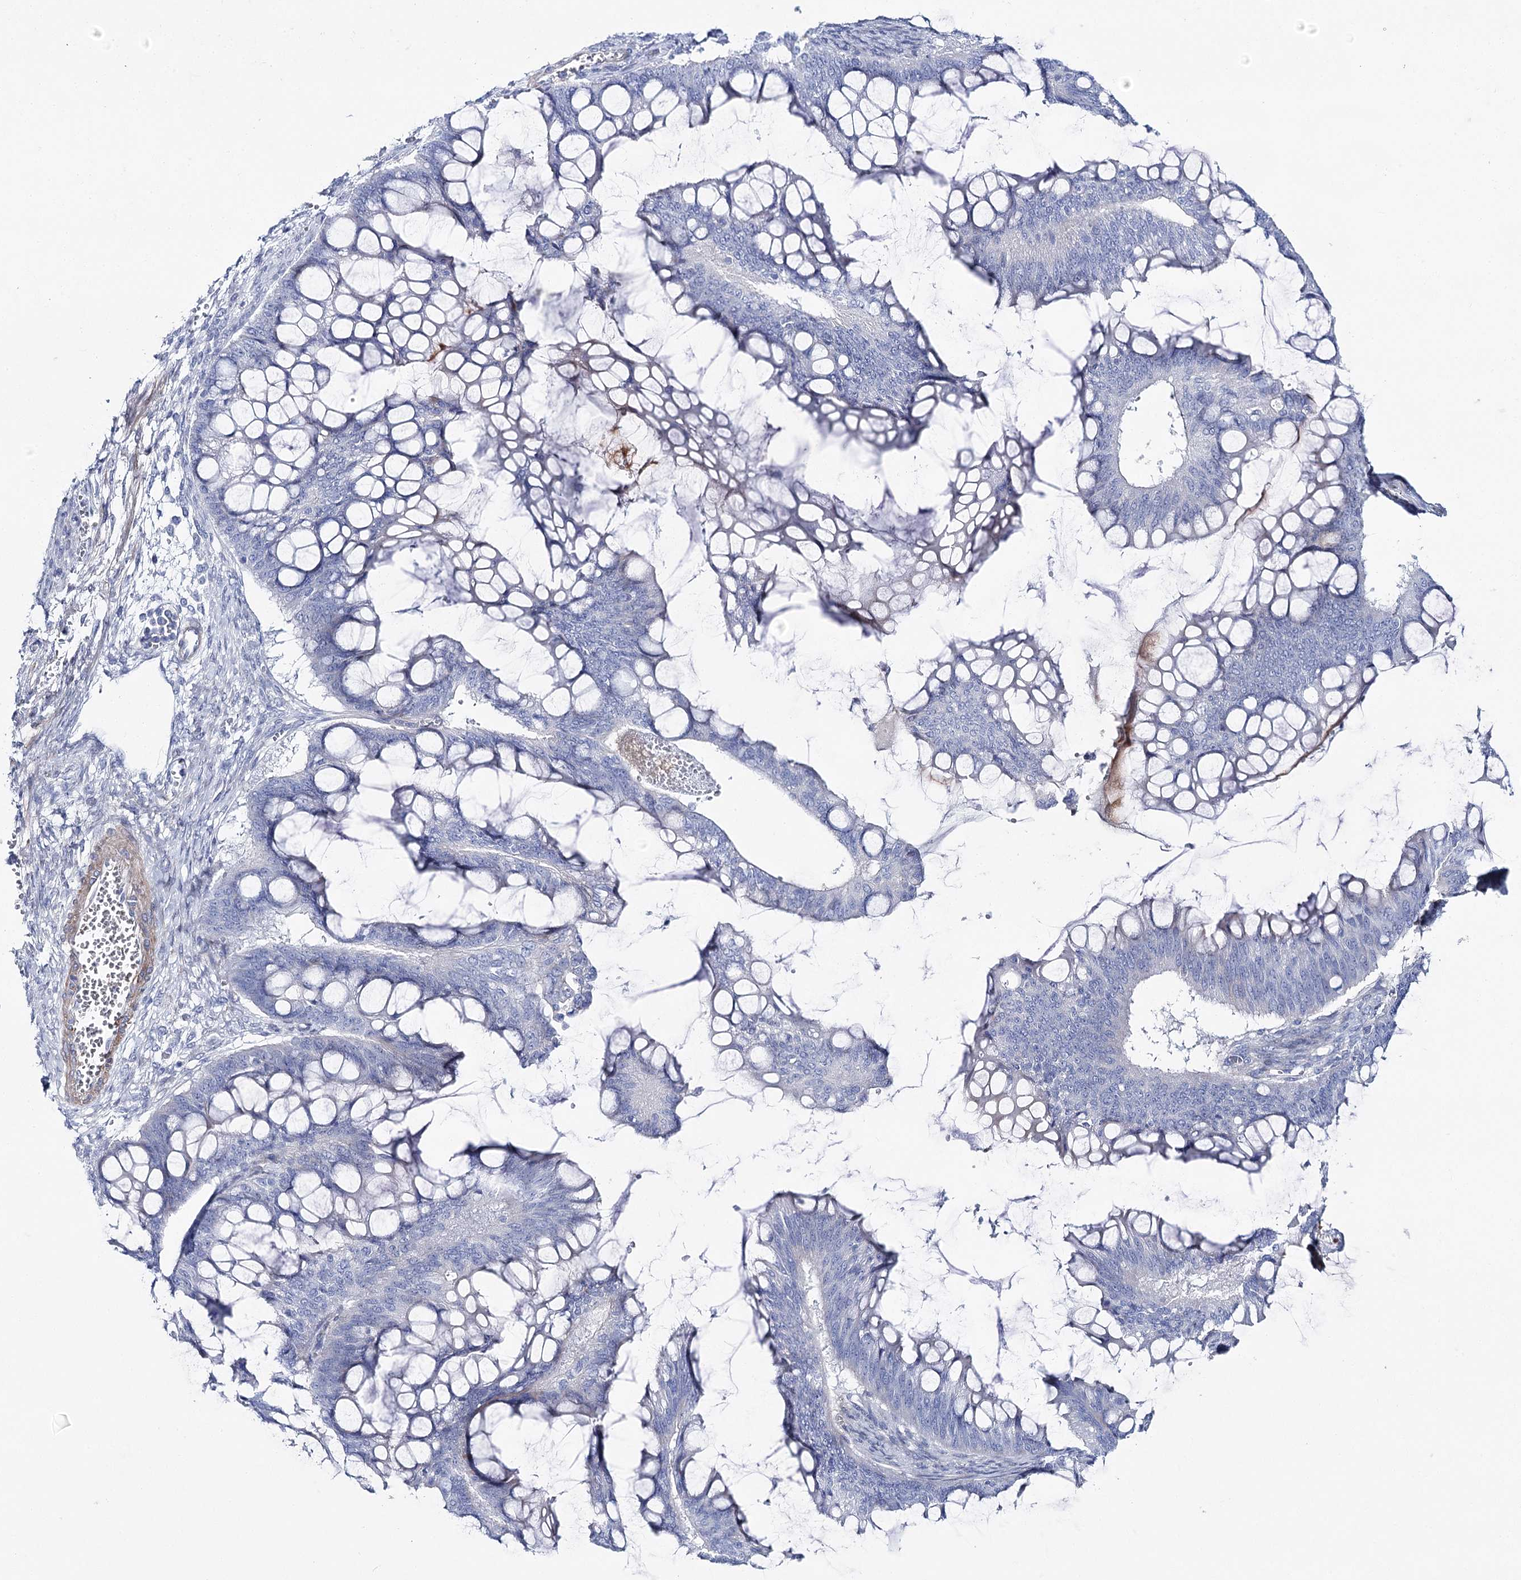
{"staining": {"intensity": "negative", "quantity": "none", "location": "none"}, "tissue": "ovarian cancer", "cell_type": "Tumor cells", "image_type": "cancer", "snomed": [{"axis": "morphology", "description": "Cystadenocarcinoma, mucinous, NOS"}, {"axis": "topography", "description": "Ovary"}], "caption": "High power microscopy photomicrograph of an IHC image of ovarian cancer (mucinous cystadenocarcinoma), revealing no significant positivity in tumor cells.", "gene": "ANKRD23", "patient": {"sex": "female", "age": 73}}